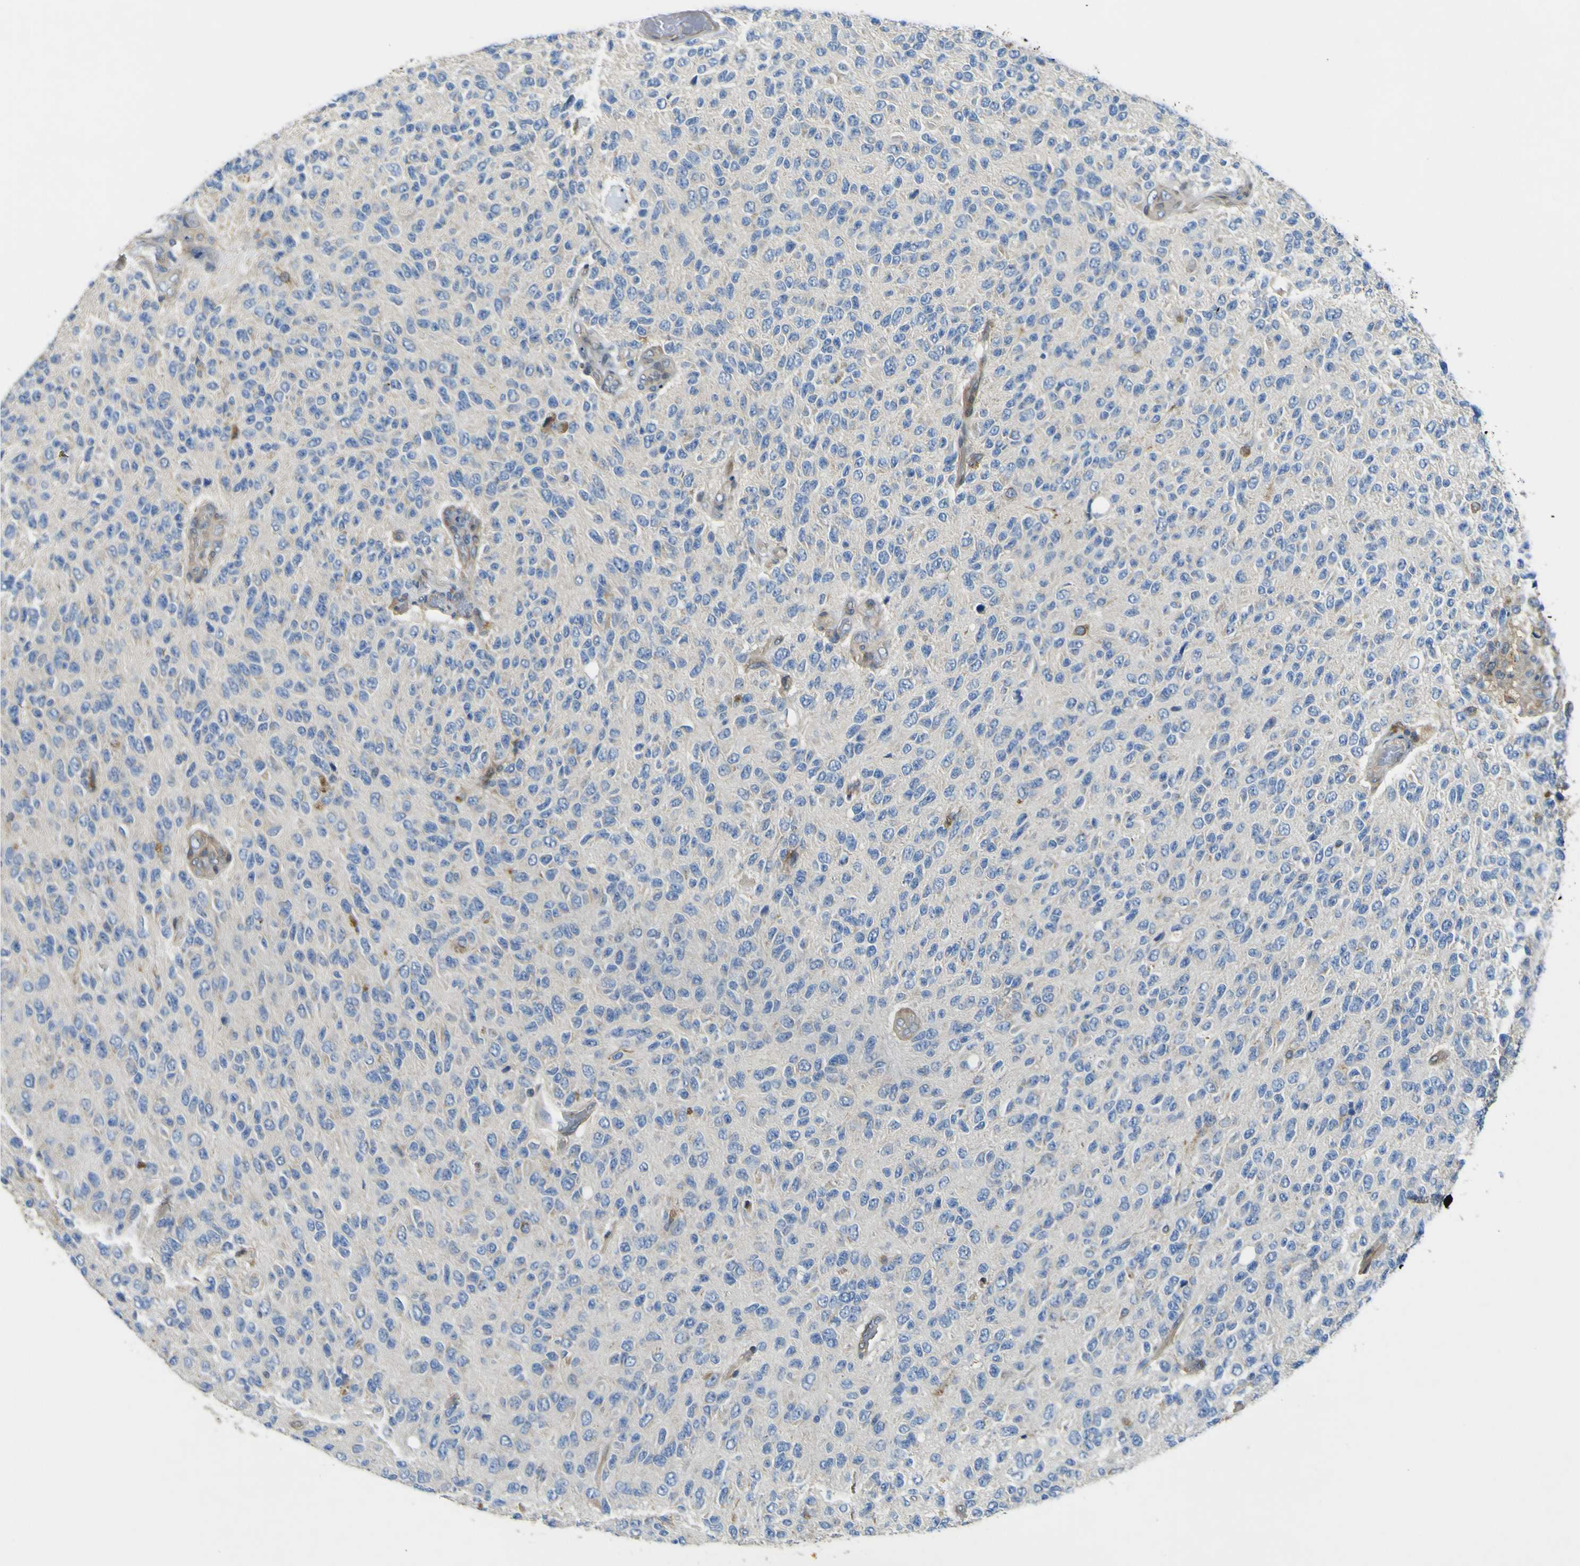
{"staining": {"intensity": "weak", "quantity": "25%-75%", "location": "cytoplasmic/membranous"}, "tissue": "glioma", "cell_type": "Tumor cells", "image_type": "cancer", "snomed": [{"axis": "morphology", "description": "Glioma, malignant, High grade"}, {"axis": "topography", "description": "pancreas cauda"}], "caption": "Tumor cells demonstrate weak cytoplasmic/membranous positivity in approximately 25%-75% of cells in malignant high-grade glioma. (Stains: DAB in brown, nuclei in blue, Microscopy: brightfield microscopy at high magnification).", "gene": "EML2", "patient": {"sex": "male", "age": 60}}